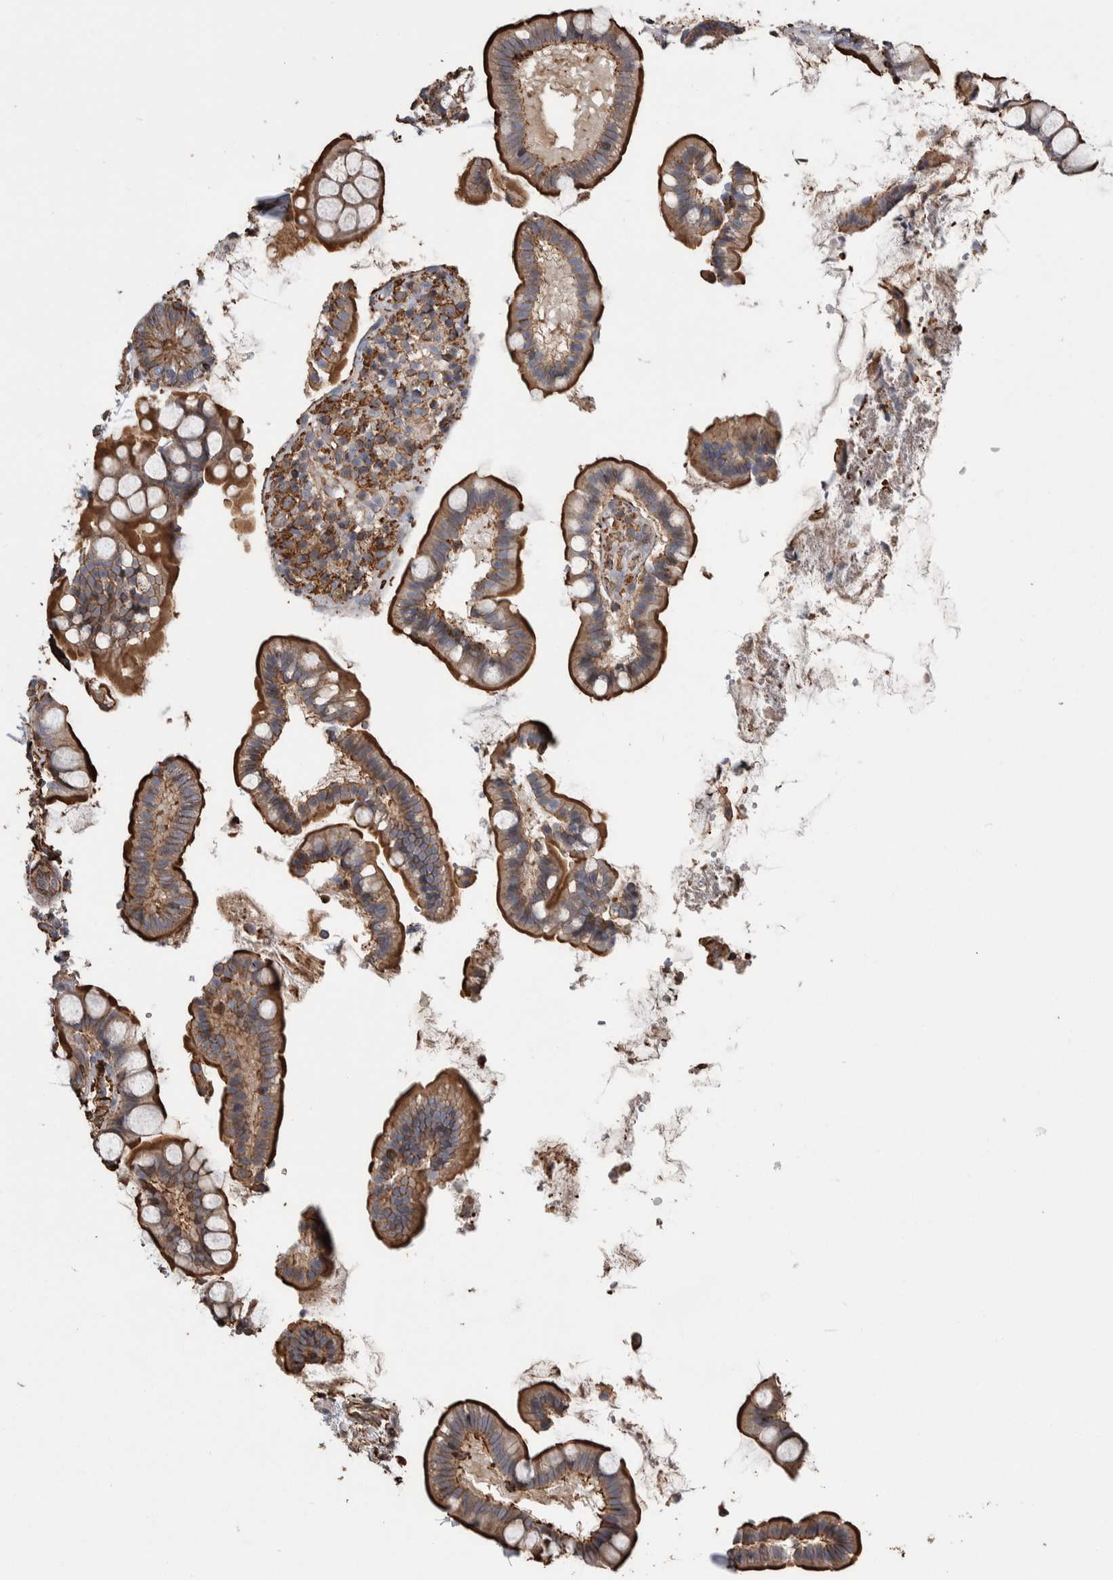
{"staining": {"intensity": "moderate", "quantity": ">75%", "location": "cytoplasmic/membranous"}, "tissue": "small intestine", "cell_type": "Glandular cells", "image_type": "normal", "snomed": [{"axis": "morphology", "description": "Normal tissue, NOS"}, {"axis": "topography", "description": "Small intestine"}], "caption": "Immunohistochemistry (IHC) image of unremarkable small intestine: human small intestine stained using immunohistochemistry displays medium levels of moderate protein expression localized specifically in the cytoplasmic/membranous of glandular cells, appearing as a cytoplasmic/membranous brown color.", "gene": "ENPP2", "patient": {"sex": "female", "age": 84}}